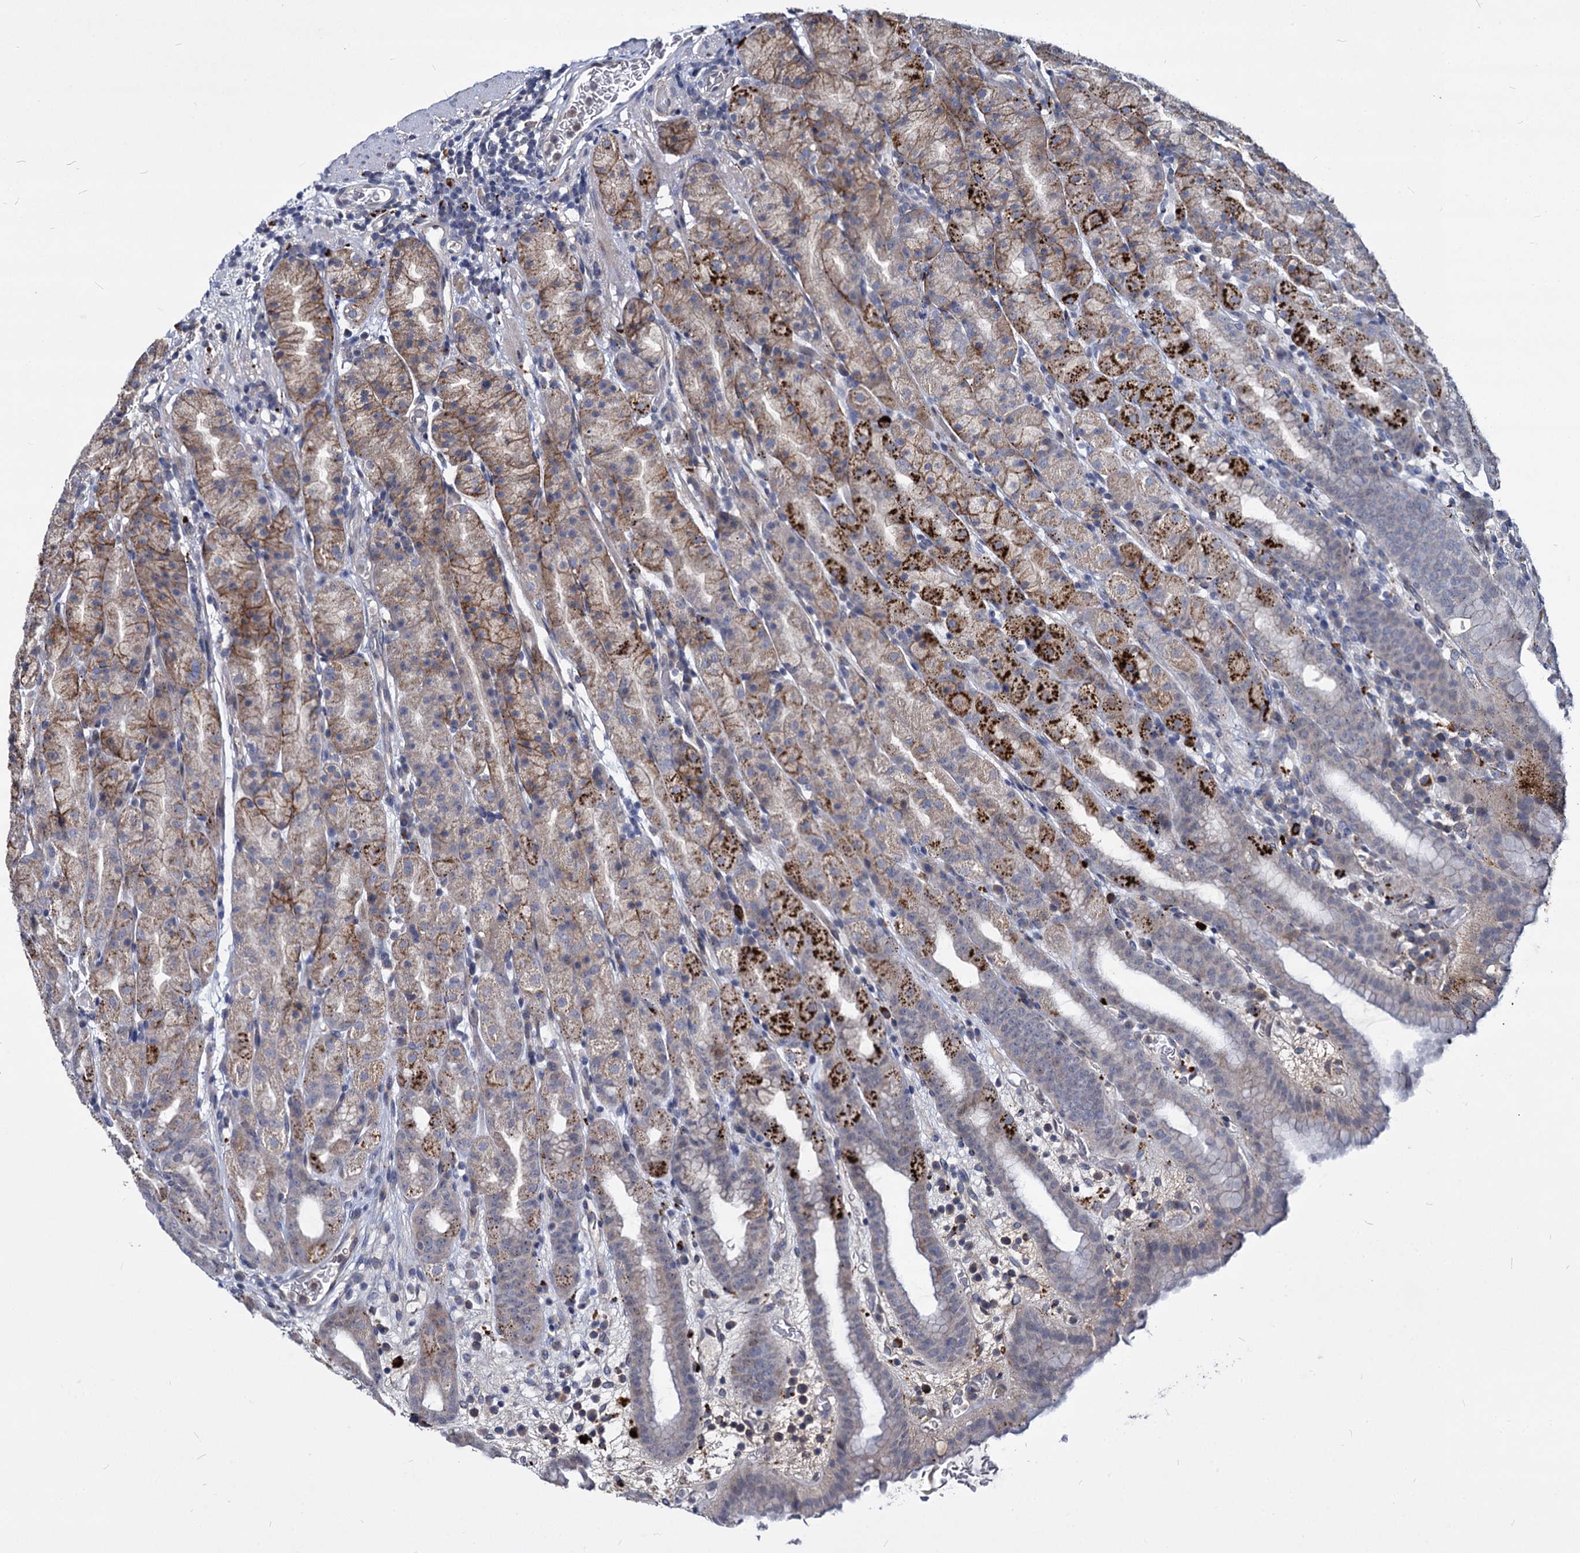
{"staining": {"intensity": "strong", "quantity": "<25%", "location": "cytoplasmic/membranous"}, "tissue": "stomach", "cell_type": "Glandular cells", "image_type": "normal", "snomed": [{"axis": "morphology", "description": "Normal tissue, NOS"}, {"axis": "topography", "description": "Stomach, upper"}], "caption": "Immunohistochemical staining of normal human stomach reveals strong cytoplasmic/membranous protein staining in about <25% of glandular cells. (DAB (3,3'-diaminobenzidine) IHC, brown staining for protein, blue staining for nuclei).", "gene": "C11orf86", "patient": {"sex": "male", "age": 68}}